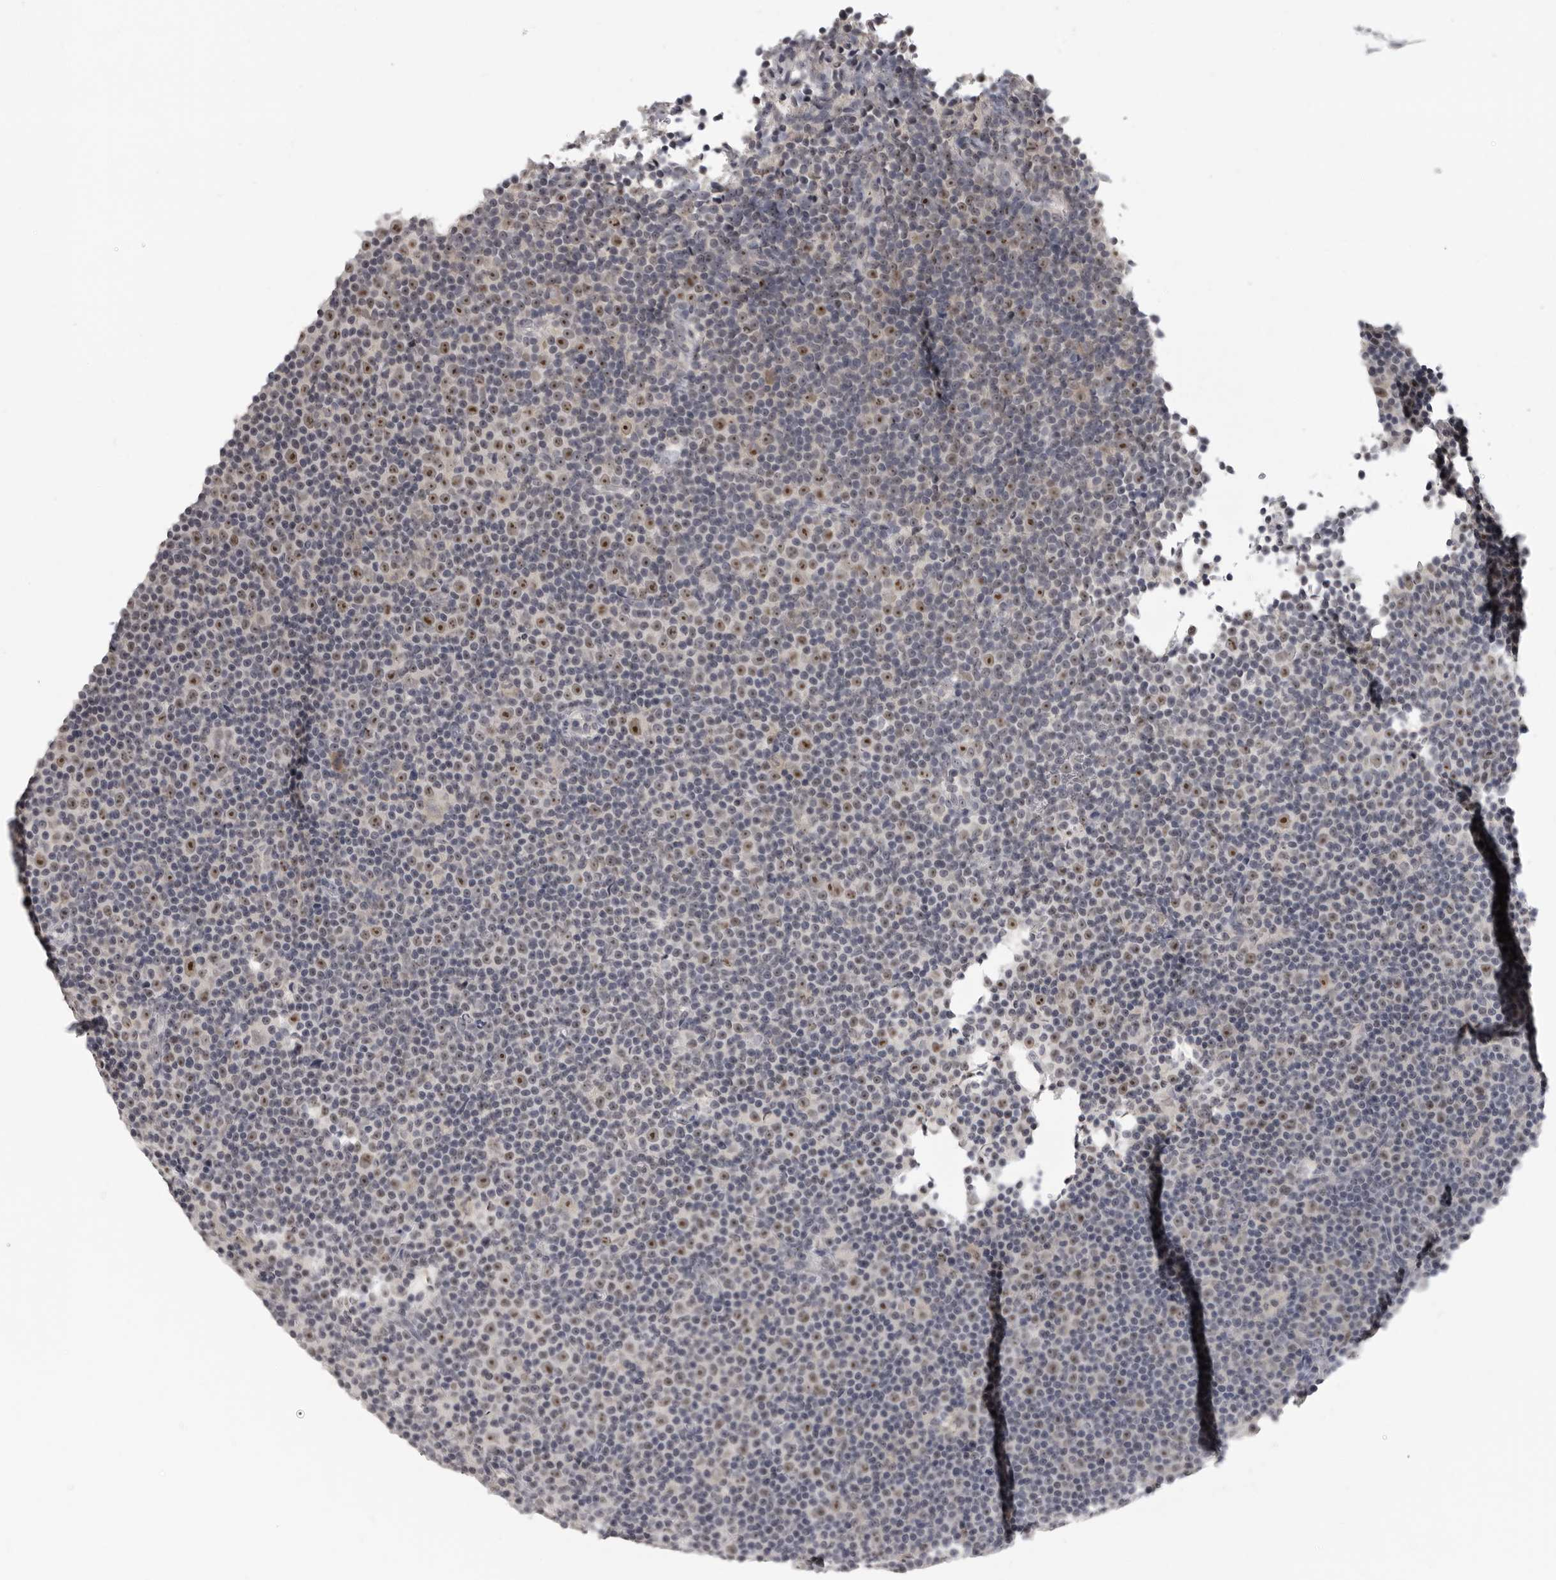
{"staining": {"intensity": "moderate", "quantity": ">75%", "location": "nuclear"}, "tissue": "lymphoma", "cell_type": "Tumor cells", "image_type": "cancer", "snomed": [{"axis": "morphology", "description": "Malignant lymphoma, non-Hodgkin's type, Low grade"}, {"axis": "topography", "description": "Lymph node"}], "caption": "Immunohistochemical staining of low-grade malignant lymphoma, non-Hodgkin's type demonstrates moderate nuclear protein expression in about >75% of tumor cells.", "gene": "MRTO4", "patient": {"sex": "female", "age": 67}}